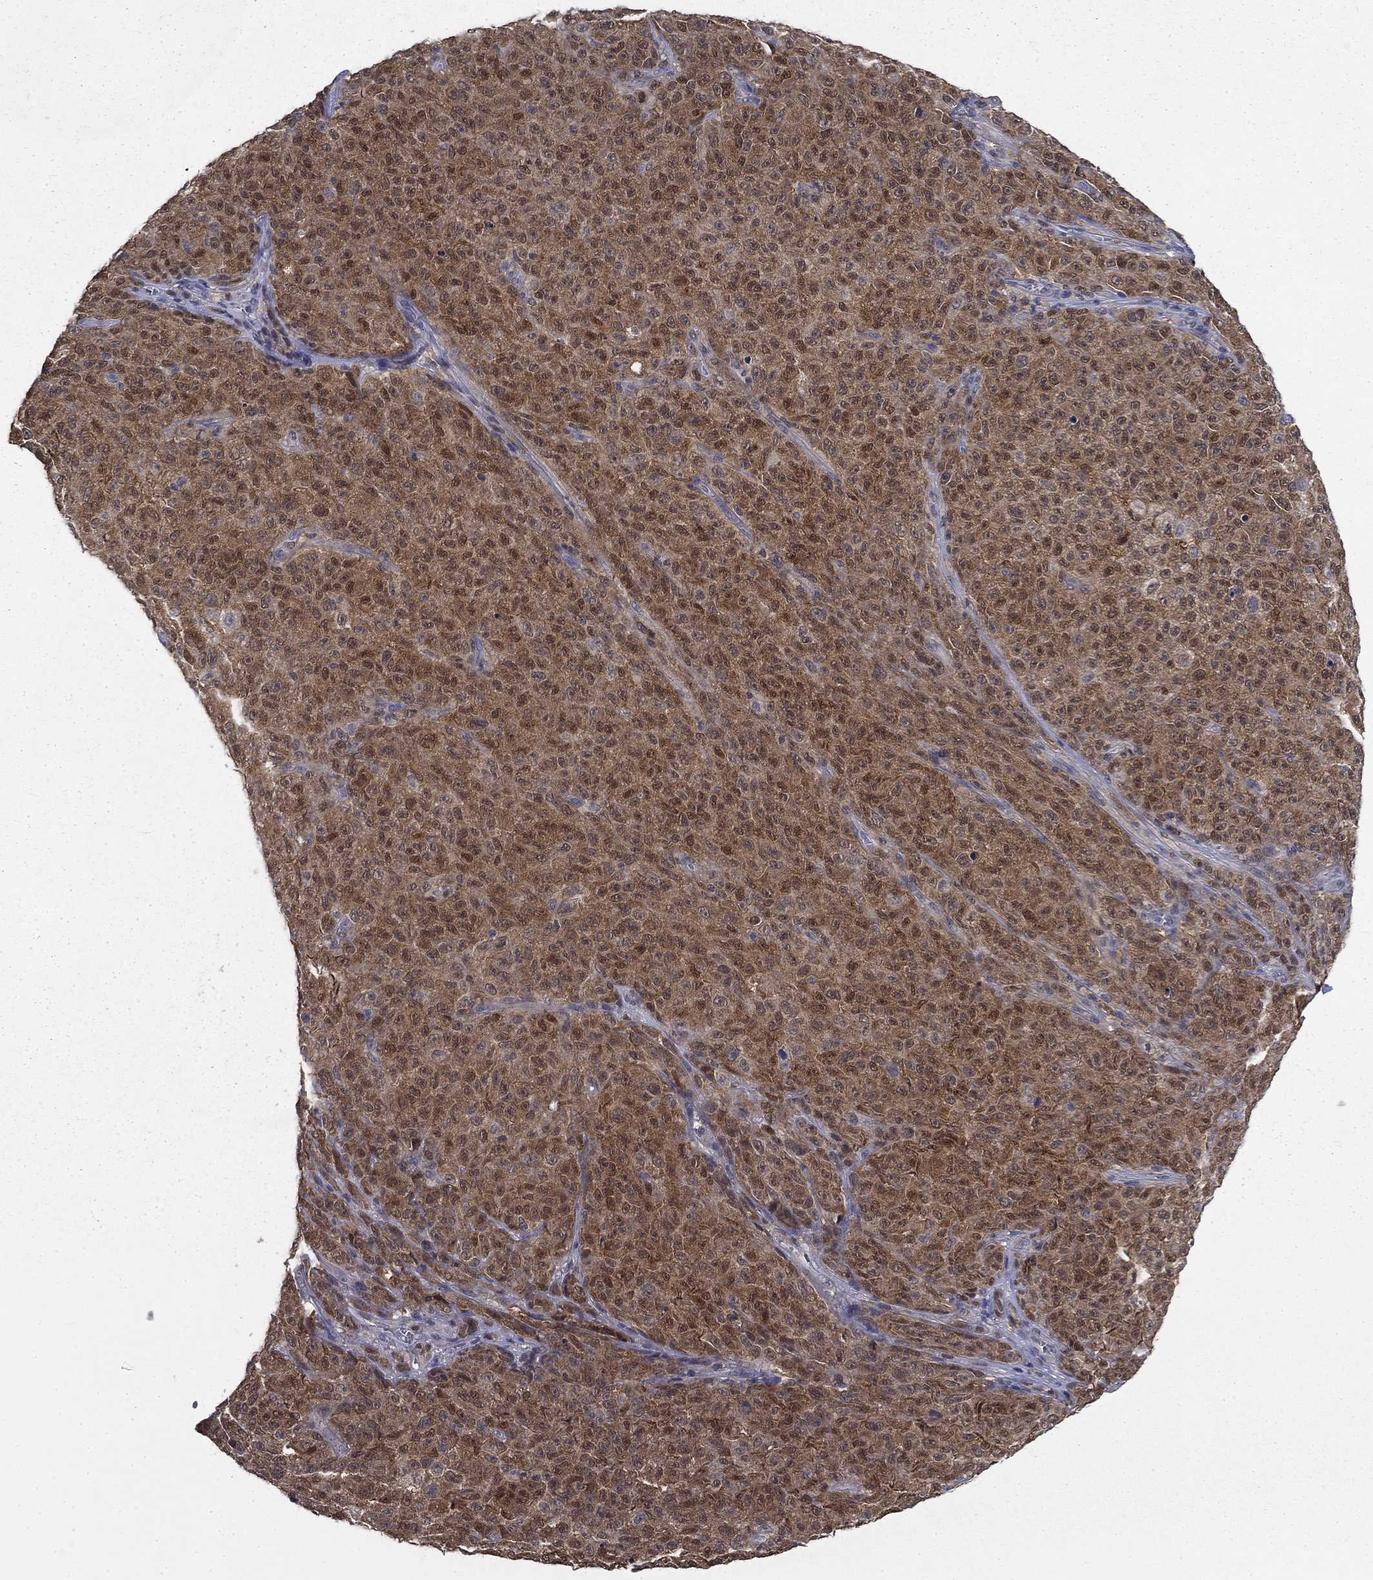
{"staining": {"intensity": "moderate", "quantity": ">75%", "location": "cytoplasmic/membranous,nuclear"}, "tissue": "melanoma", "cell_type": "Tumor cells", "image_type": "cancer", "snomed": [{"axis": "morphology", "description": "Malignant melanoma, NOS"}, {"axis": "topography", "description": "Skin"}], "caption": "Approximately >75% of tumor cells in human malignant melanoma exhibit moderate cytoplasmic/membranous and nuclear protein staining as visualized by brown immunohistochemical staining.", "gene": "NIT2", "patient": {"sex": "female", "age": 82}}